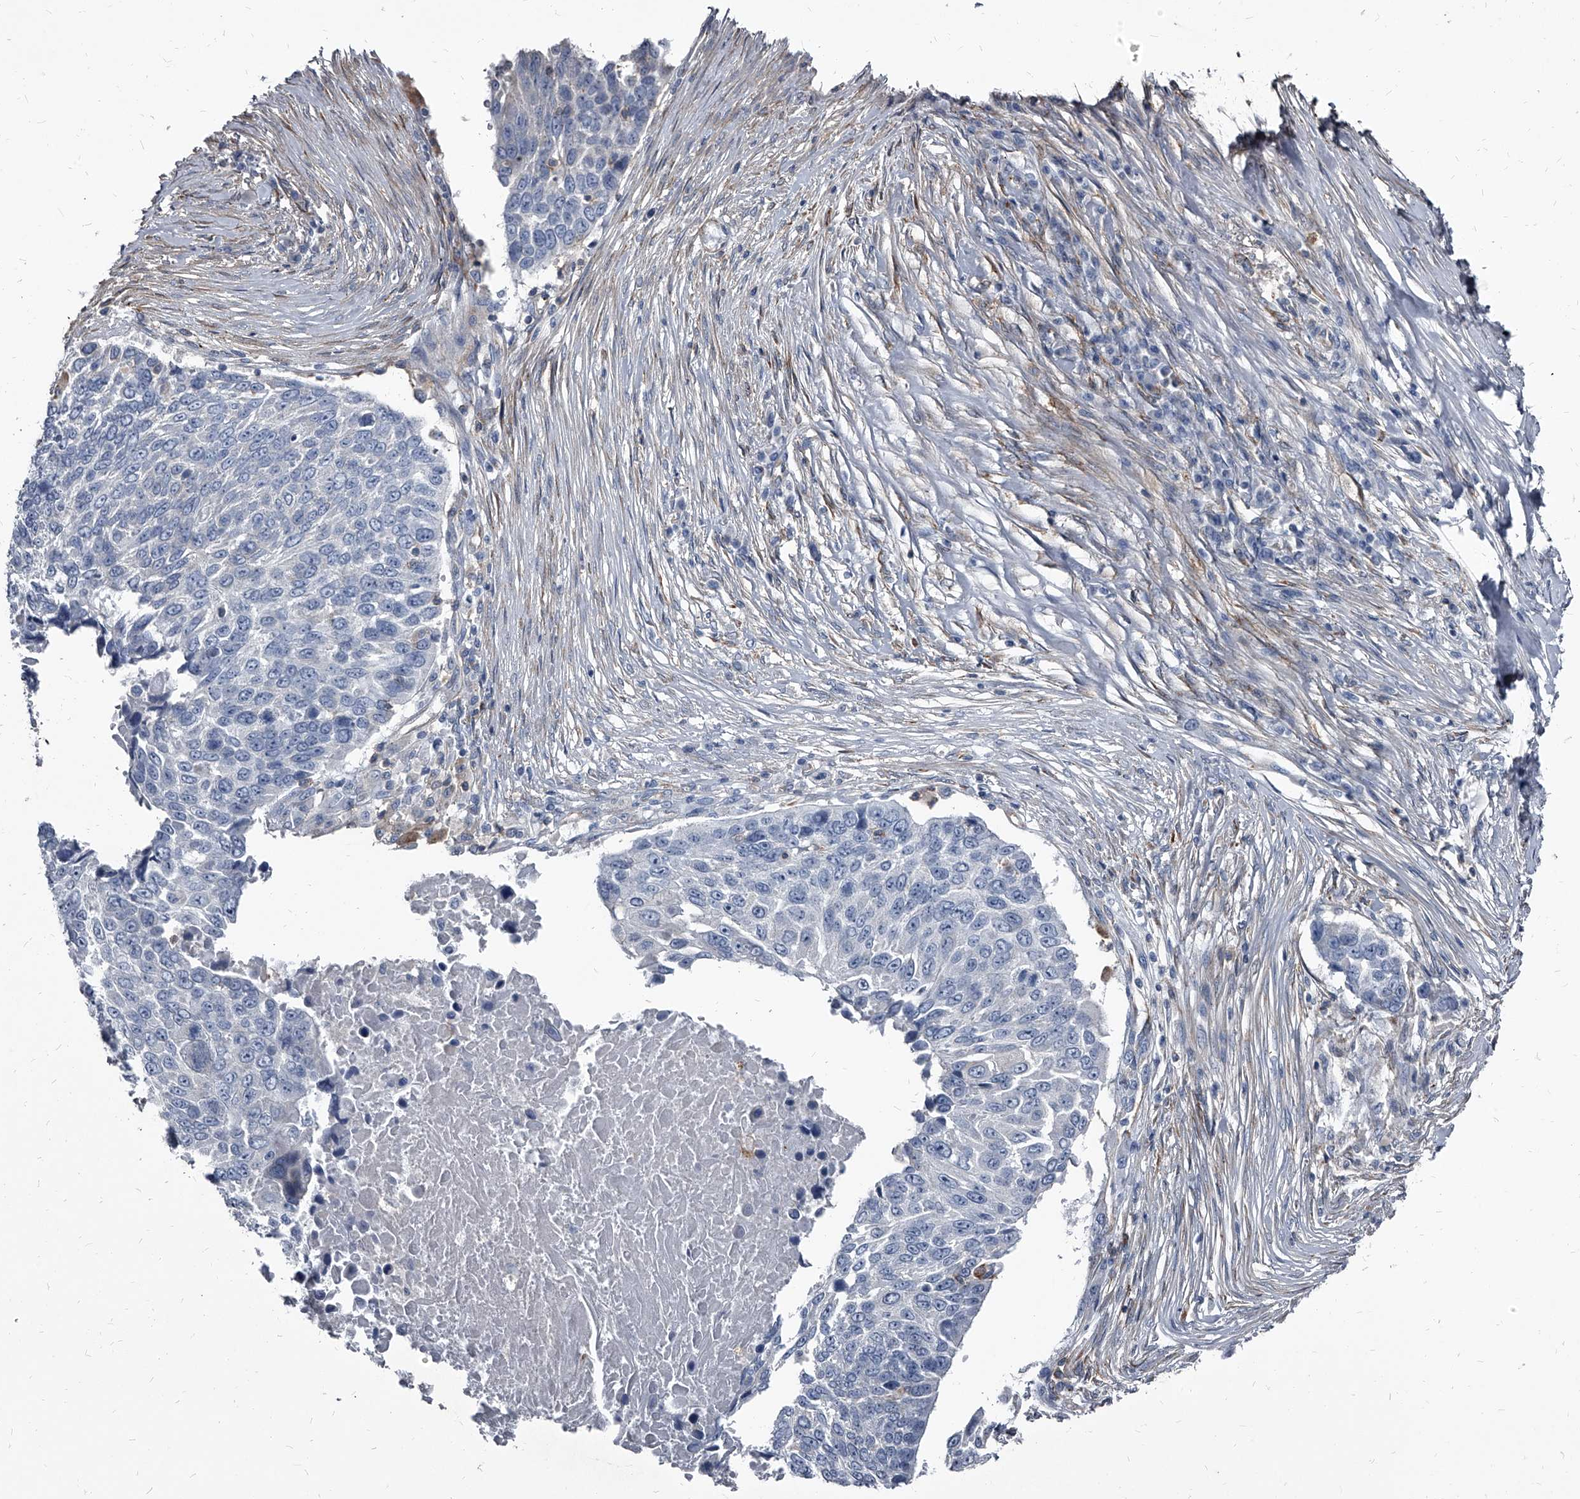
{"staining": {"intensity": "negative", "quantity": "none", "location": "none"}, "tissue": "lung cancer", "cell_type": "Tumor cells", "image_type": "cancer", "snomed": [{"axis": "morphology", "description": "Squamous cell carcinoma, NOS"}, {"axis": "topography", "description": "Lung"}], "caption": "This photomicrograph is of lung cancer (squamous cell carcinoma) stained with IHC to label a protein in brown with the nuclei are counter-stained blue. There is no positivity in tumor cells.", "gene": "PGLYRP3", "patient": {"sex": "male", "age": 66}}